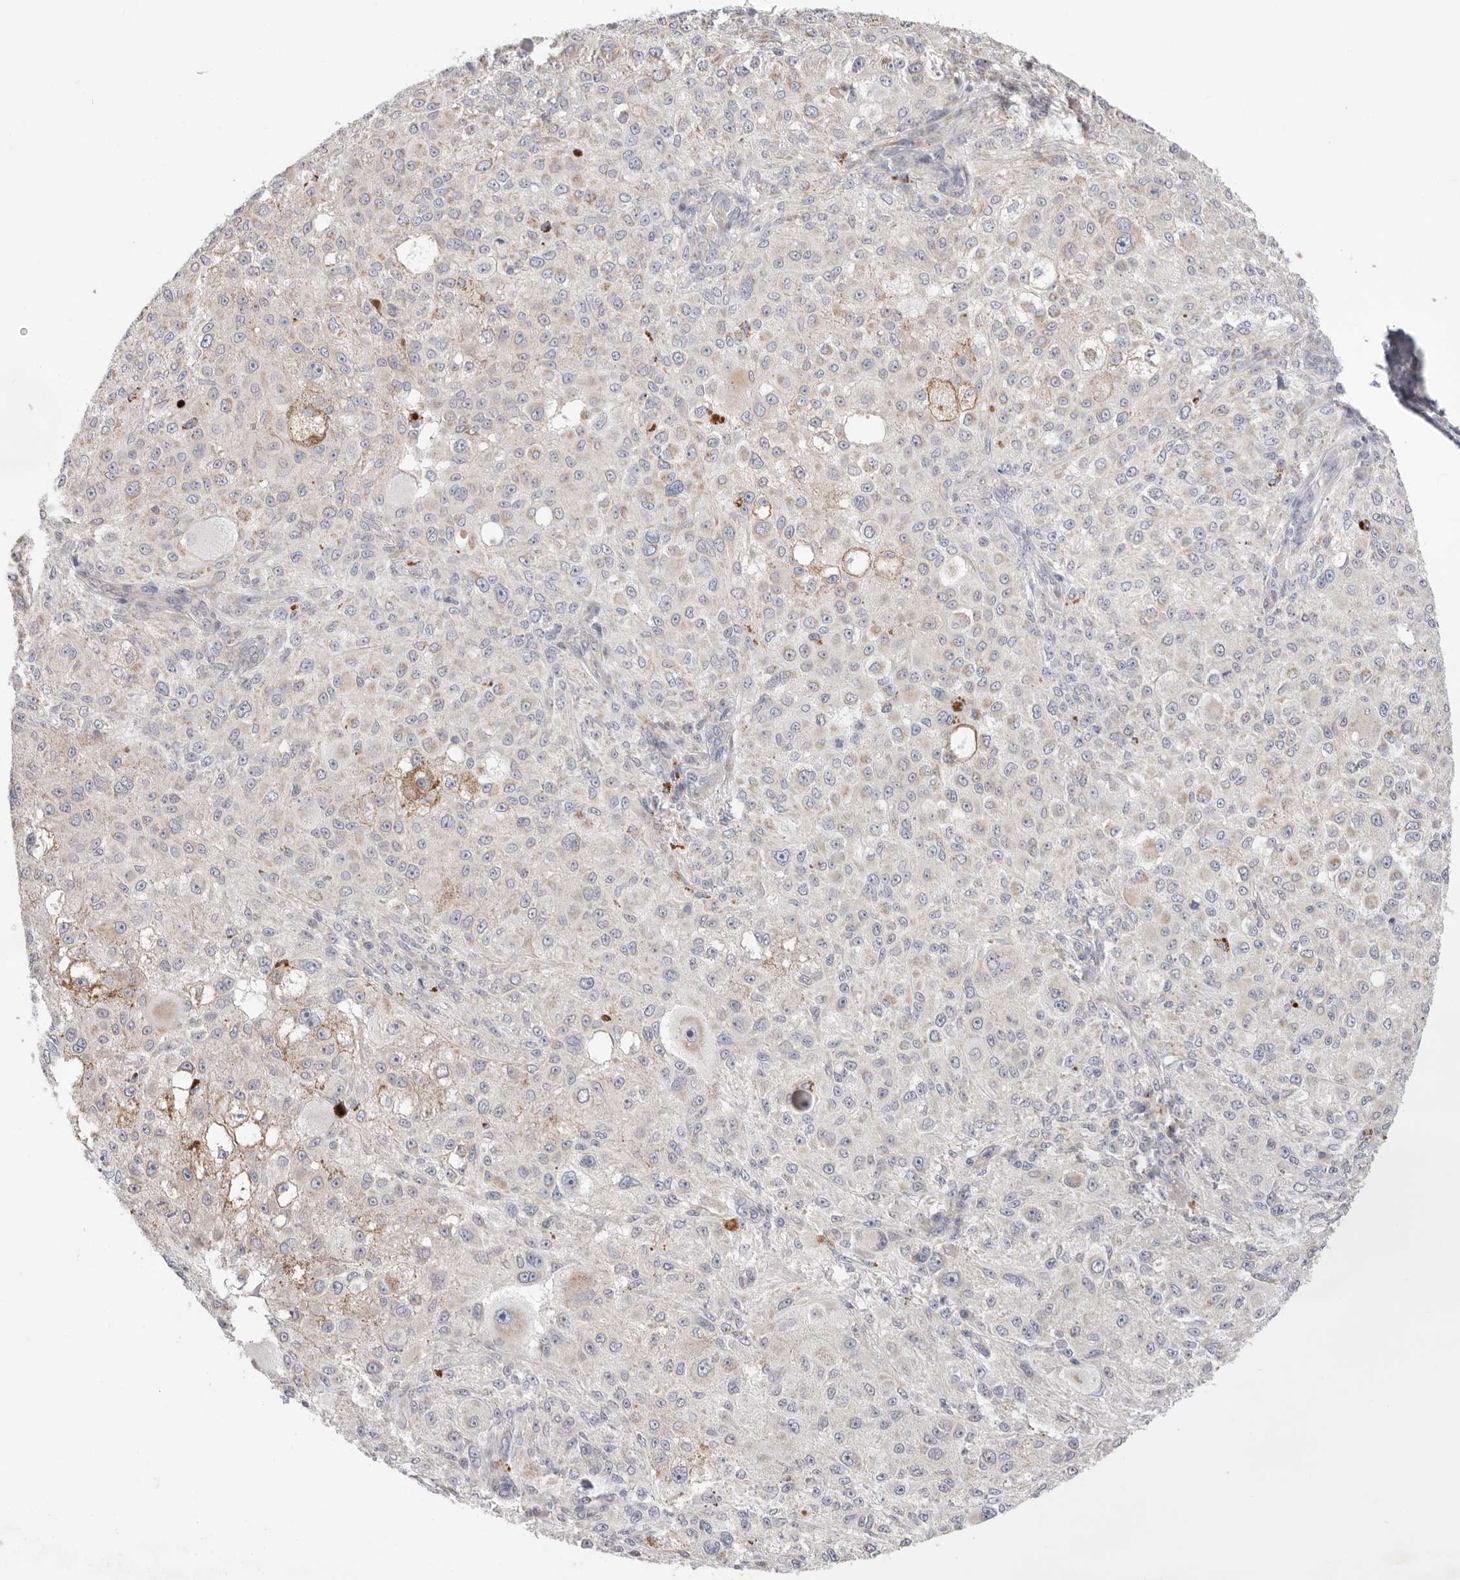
{"staining": {"intensity": "negative", "quantity": "none", "location": "none"}, "tissue": "melanoma", "cell_type": "Tumor cells", "image_type": "cancer", "snomed": [{"axis": "morphology", "description": "Necrosis, NOS"}, {"axis": "morphology", "description": "Malignant melanoma, NOS"}, {"axis": "topography", "description": "Skin"}], "caption": "IHC of malignant melanoma demonstrates no expression in tumor cells.", "gene": "USH1C", "patient": {"sex": "female", "age": 87}}